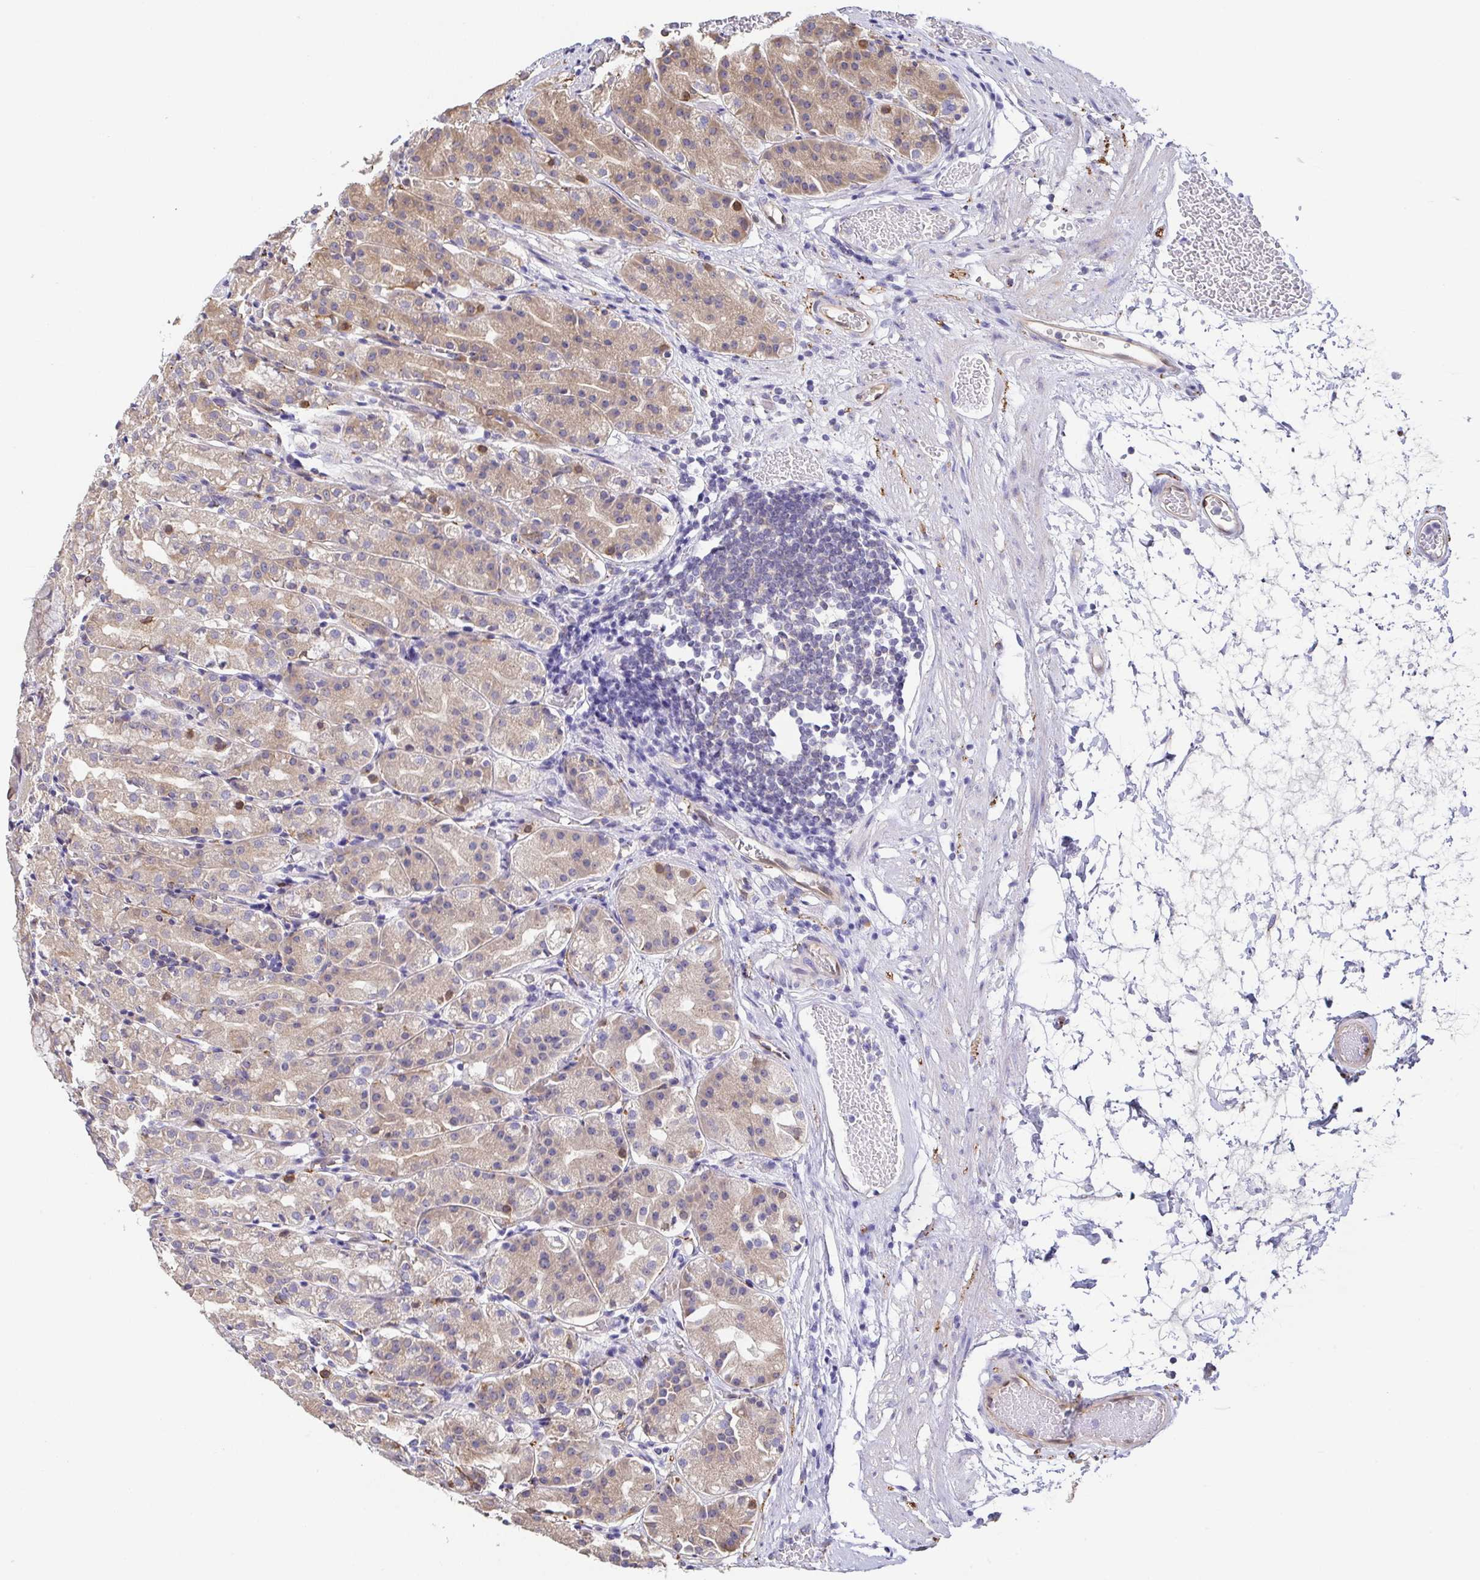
{"staining": {"intensity": "weak", "quantity": "25%-75%", "location": "cytoplasmic/membranous"}, "tissue": "stomach", "cell_type": "Glandular cells", "image_type": "normal", "snomed": [{"axis": "morphology", "description": "Normal tissue, NOS"}, {"axis": "topography", "description": "Stomach"}], "caption": "IHC of unremarkable stomach reveals low levels of weak cytoplasmic/membranous expression in about 25%-75% of glandular cells.", "gene": "EIF3D", "patient": {"sex": "female", "age": 57}}